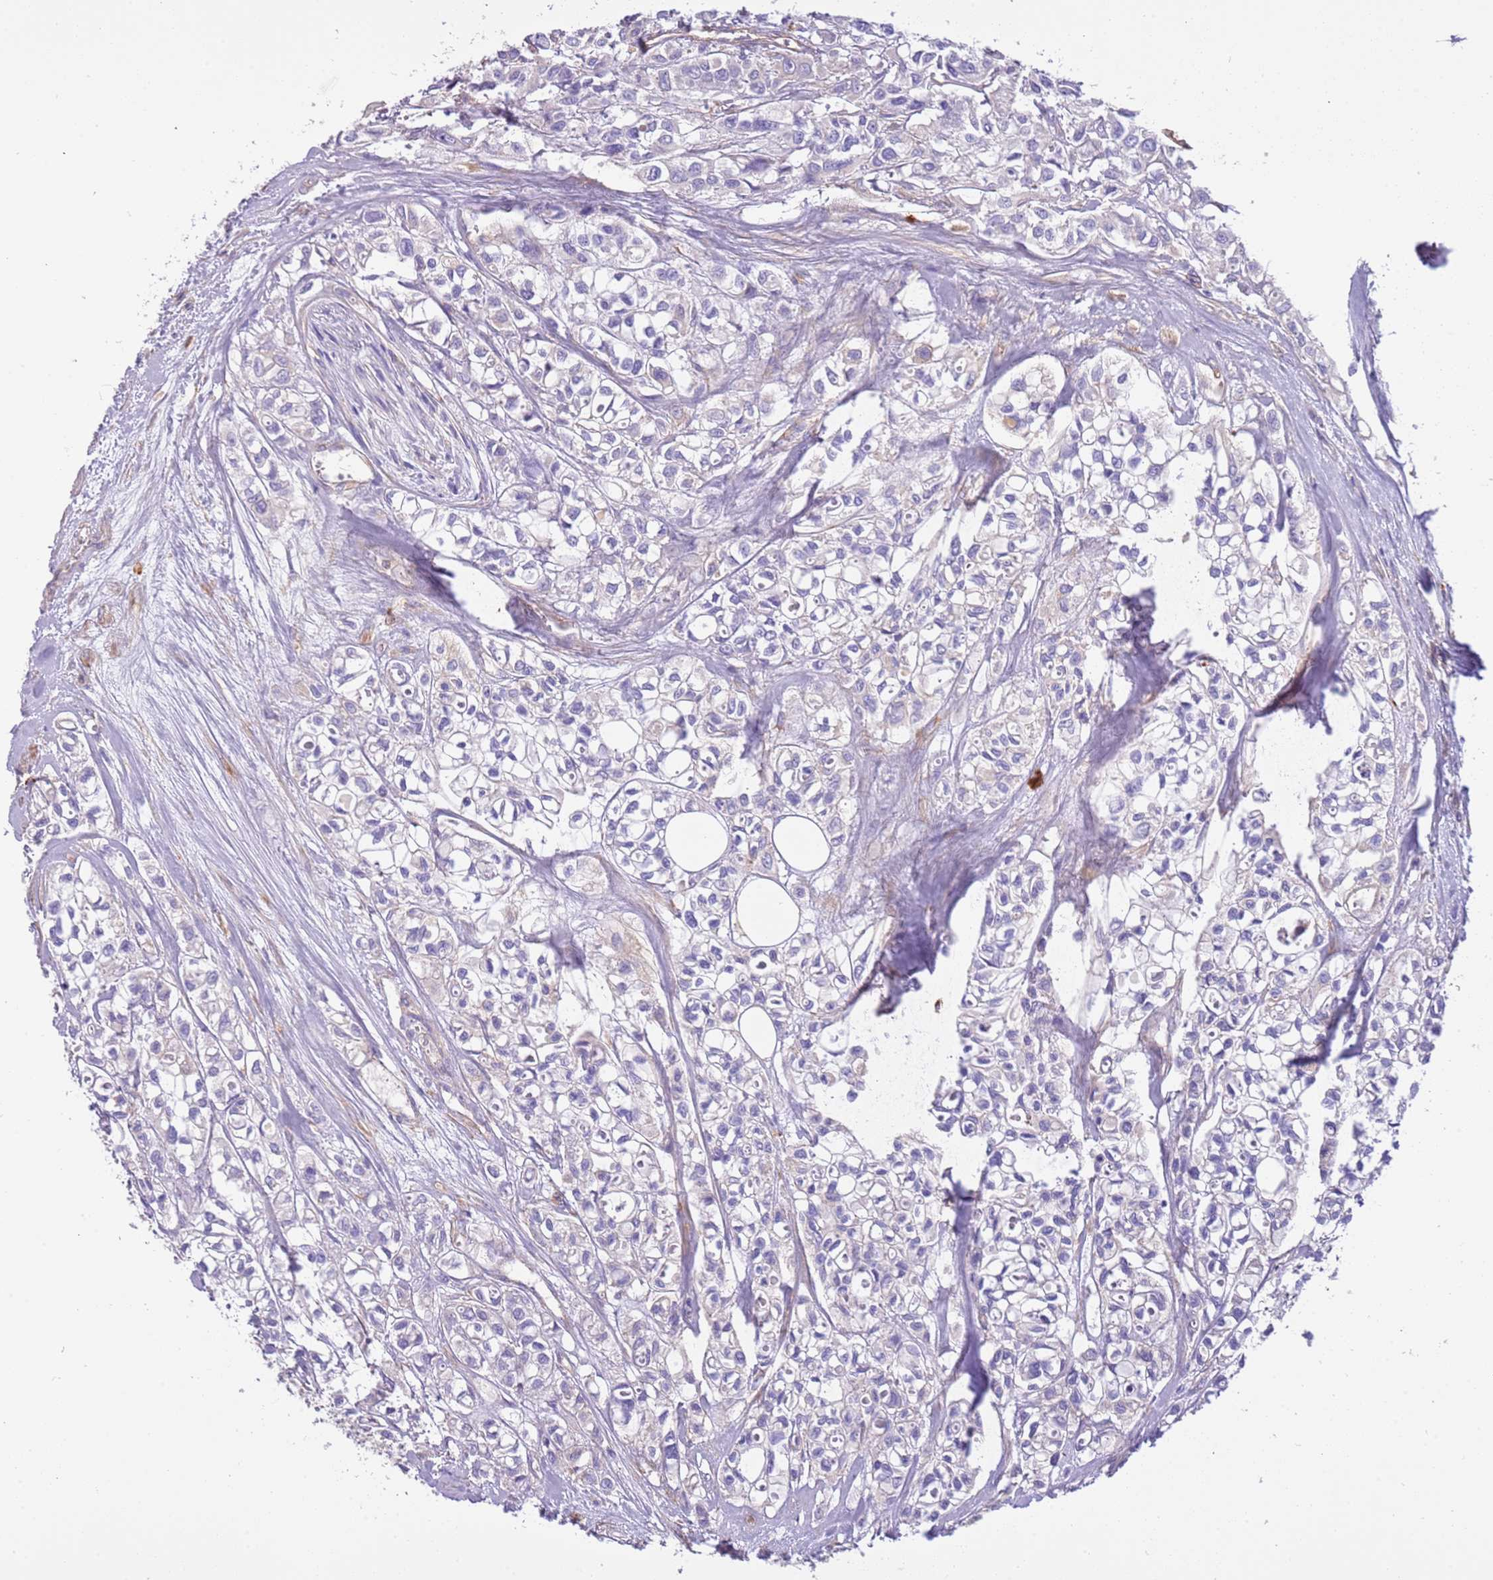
{"staining": {"intensity": "negative", "quantity": "none", "location": "none"}, "tissue": "urothelial cancer", "cell_type": "Tumor cells", "image_type": "cancer", "snomed": [{"axis": "morphology", "description": "Urothelial carcinoma, High grade"}, {"axis": "topography", "description": "Urinary bladder"}], "caption": "Photomicrograph shows no significant protein expression in tumor cells of urothelial cancer.", "gene": "NAALADL1", "patient": {"sex": "male", "age": 67}}